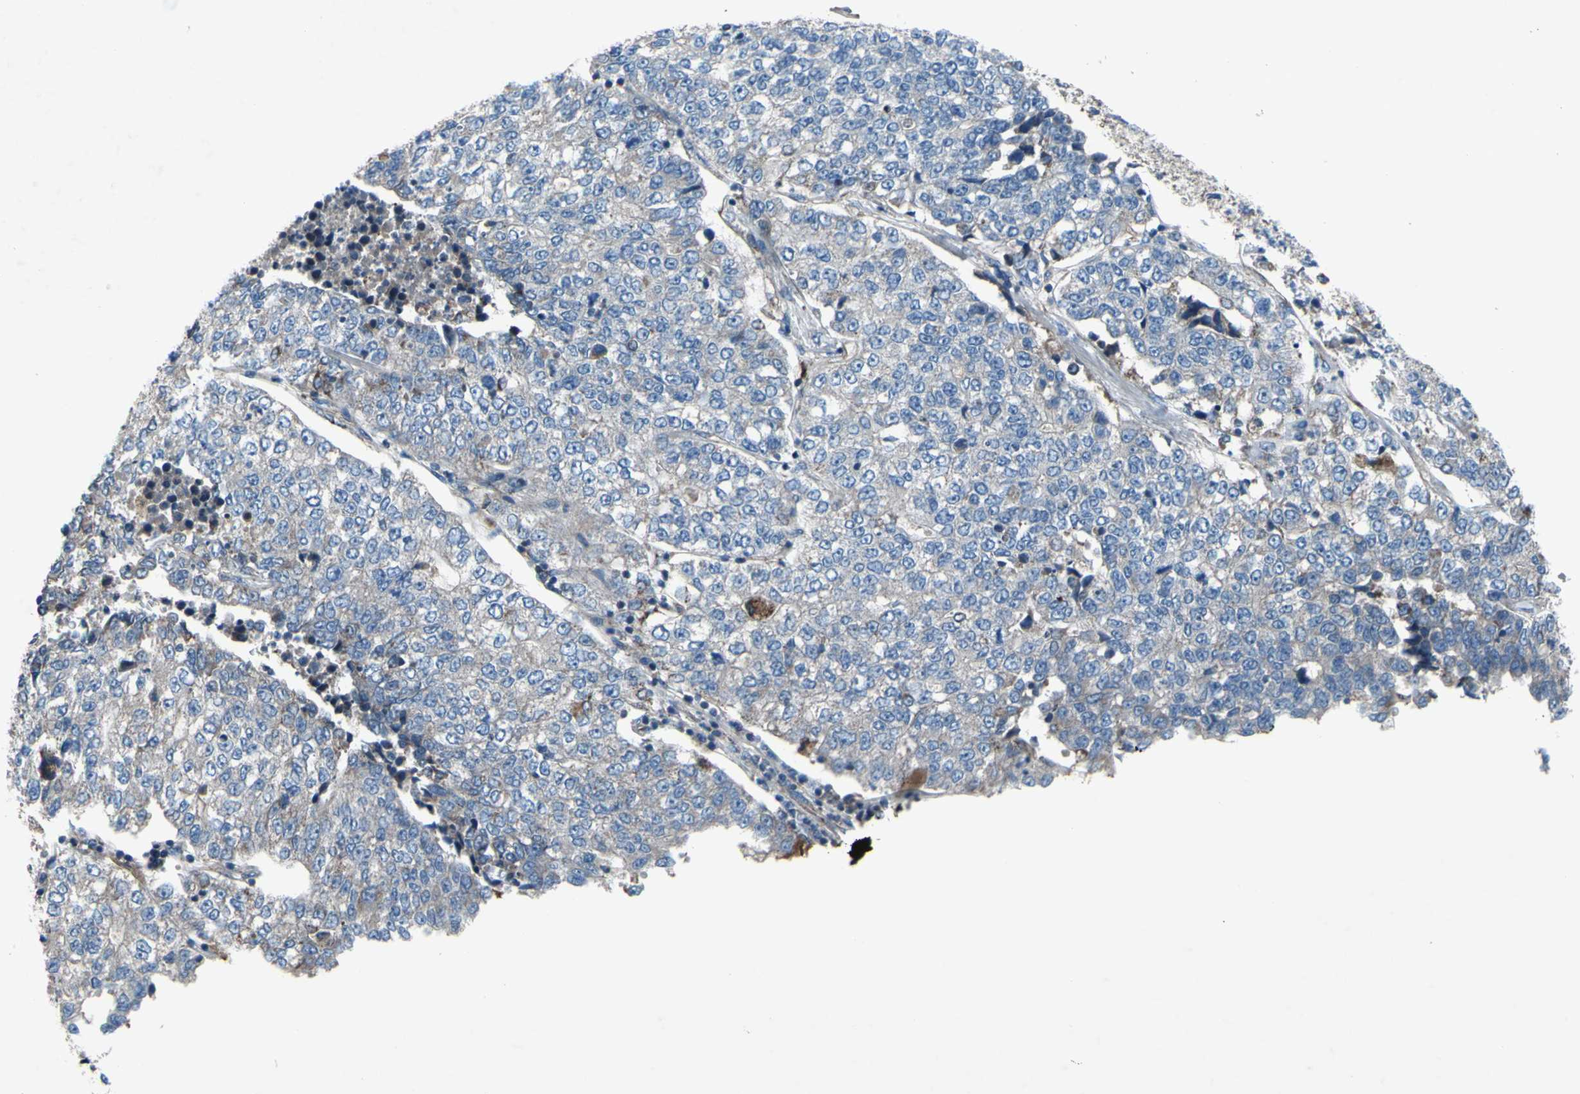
{"staining": {"intensity": "weak", "quantity": "25%-75%", "location": "cytoplasmic/membranous"}, "tissue": "lung cancer", "cell_type": "Tumor cells", "image_type": "cancer", "snomed": [{"axis": "morphology", "description": "Adenocarcinoma, NOS"}, {"axis": "topography", "description": "Lung"}], "caption": "Protein analysis of lung cancer tissue exhibits weak cytoplasmic/membranous expression in about 25%-75% of tumor cells. (brown staining indicates protein expression, while blue staining denotes nuclei).", "gene": "EMC7", "patient": {"sex": "male", "age": 49}}